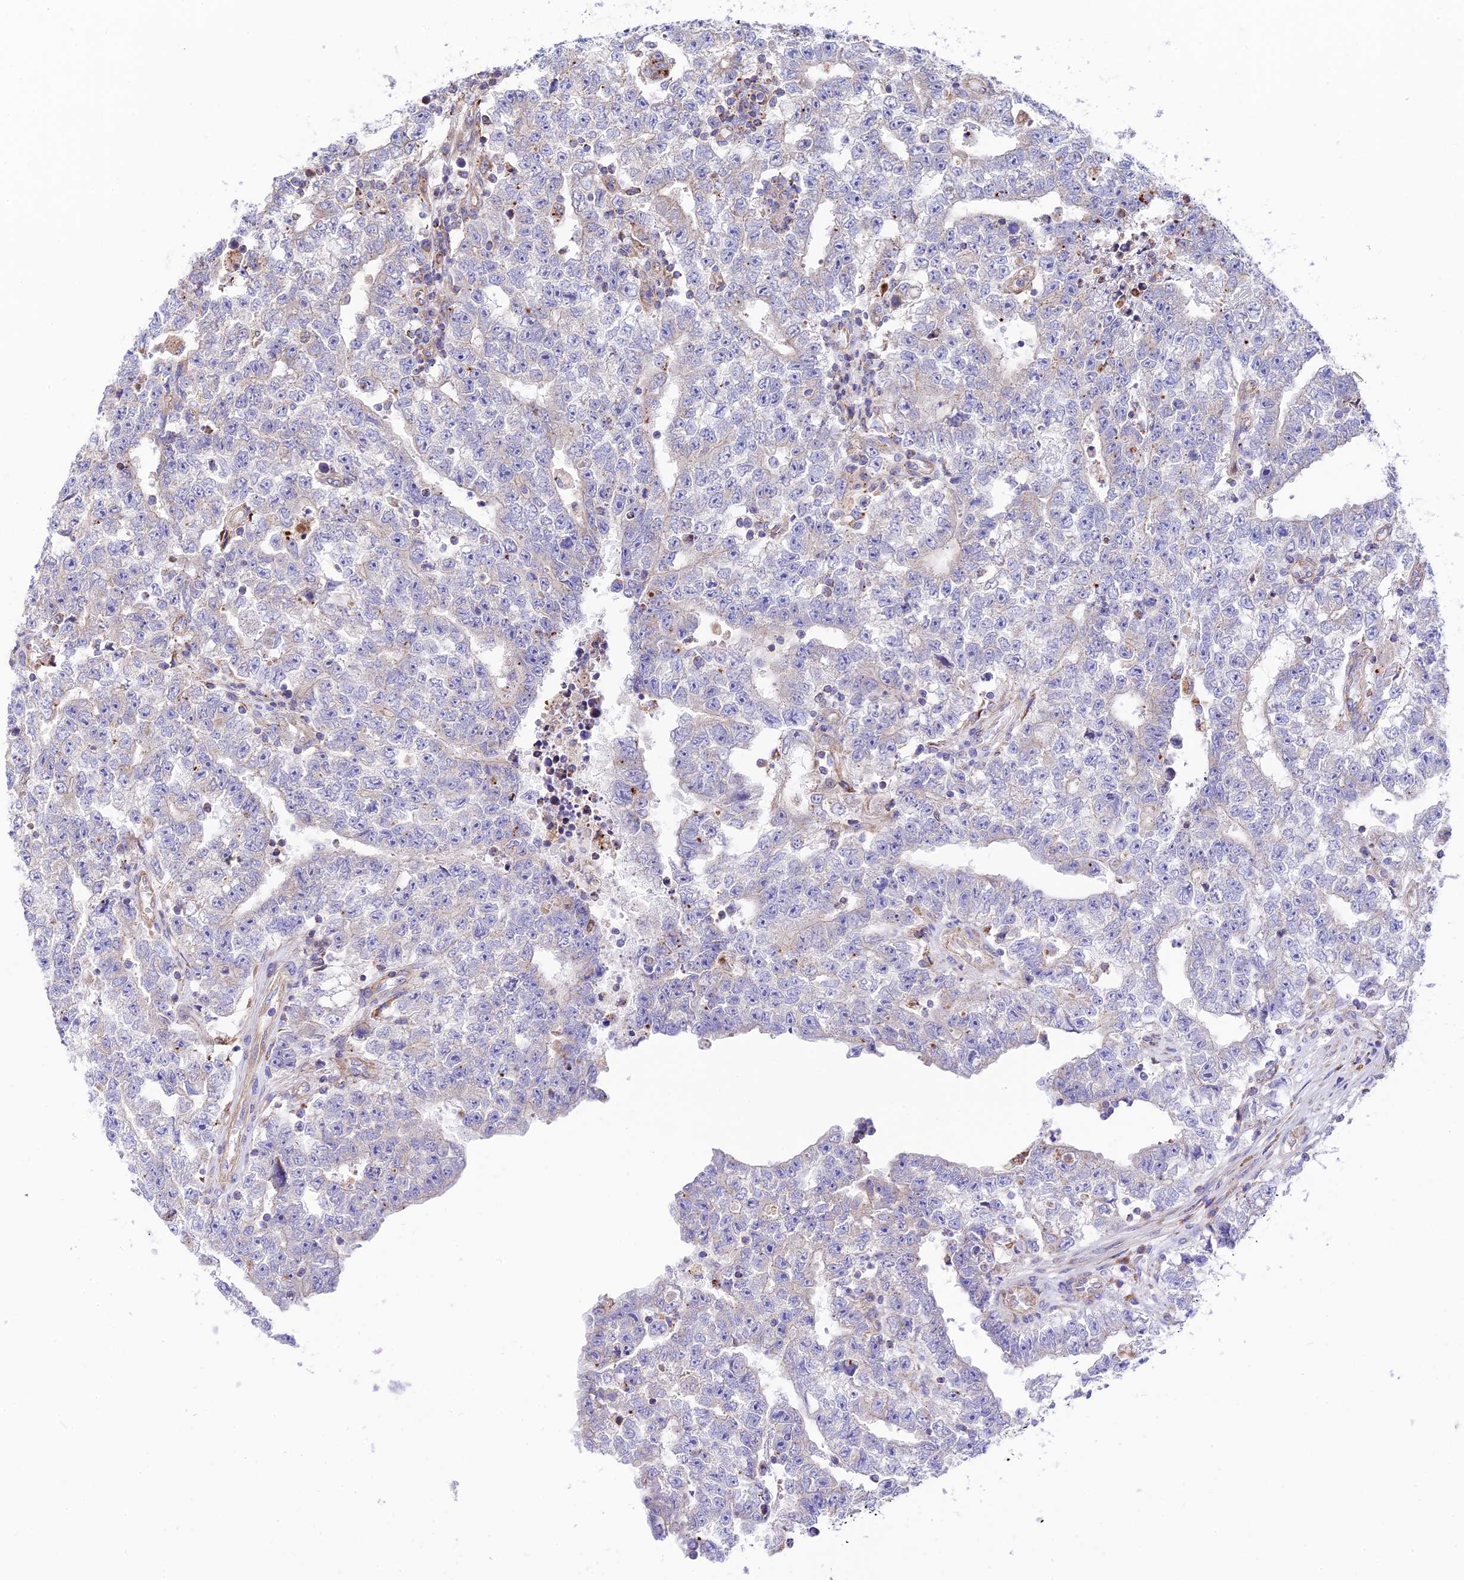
{"staining": {"intensity": "negative", "quantity": "none", "location": "none"}, "tissue": "testis cancer", "cell_type": "Tumor cells", "image_type": "cancer", "snomed": [{"axis": "morphology", "description": "Carcinoma, Embryonal, NOS"}, {"axis": "topography", "description": "Testis"}], "caption": "This is an IHC histopathology image of testis cancer (embryonal carcinoma). There is no positivity in tumor cells.", "gene": "VPS13C", "patient": {"sex": "male", "age": 25}}